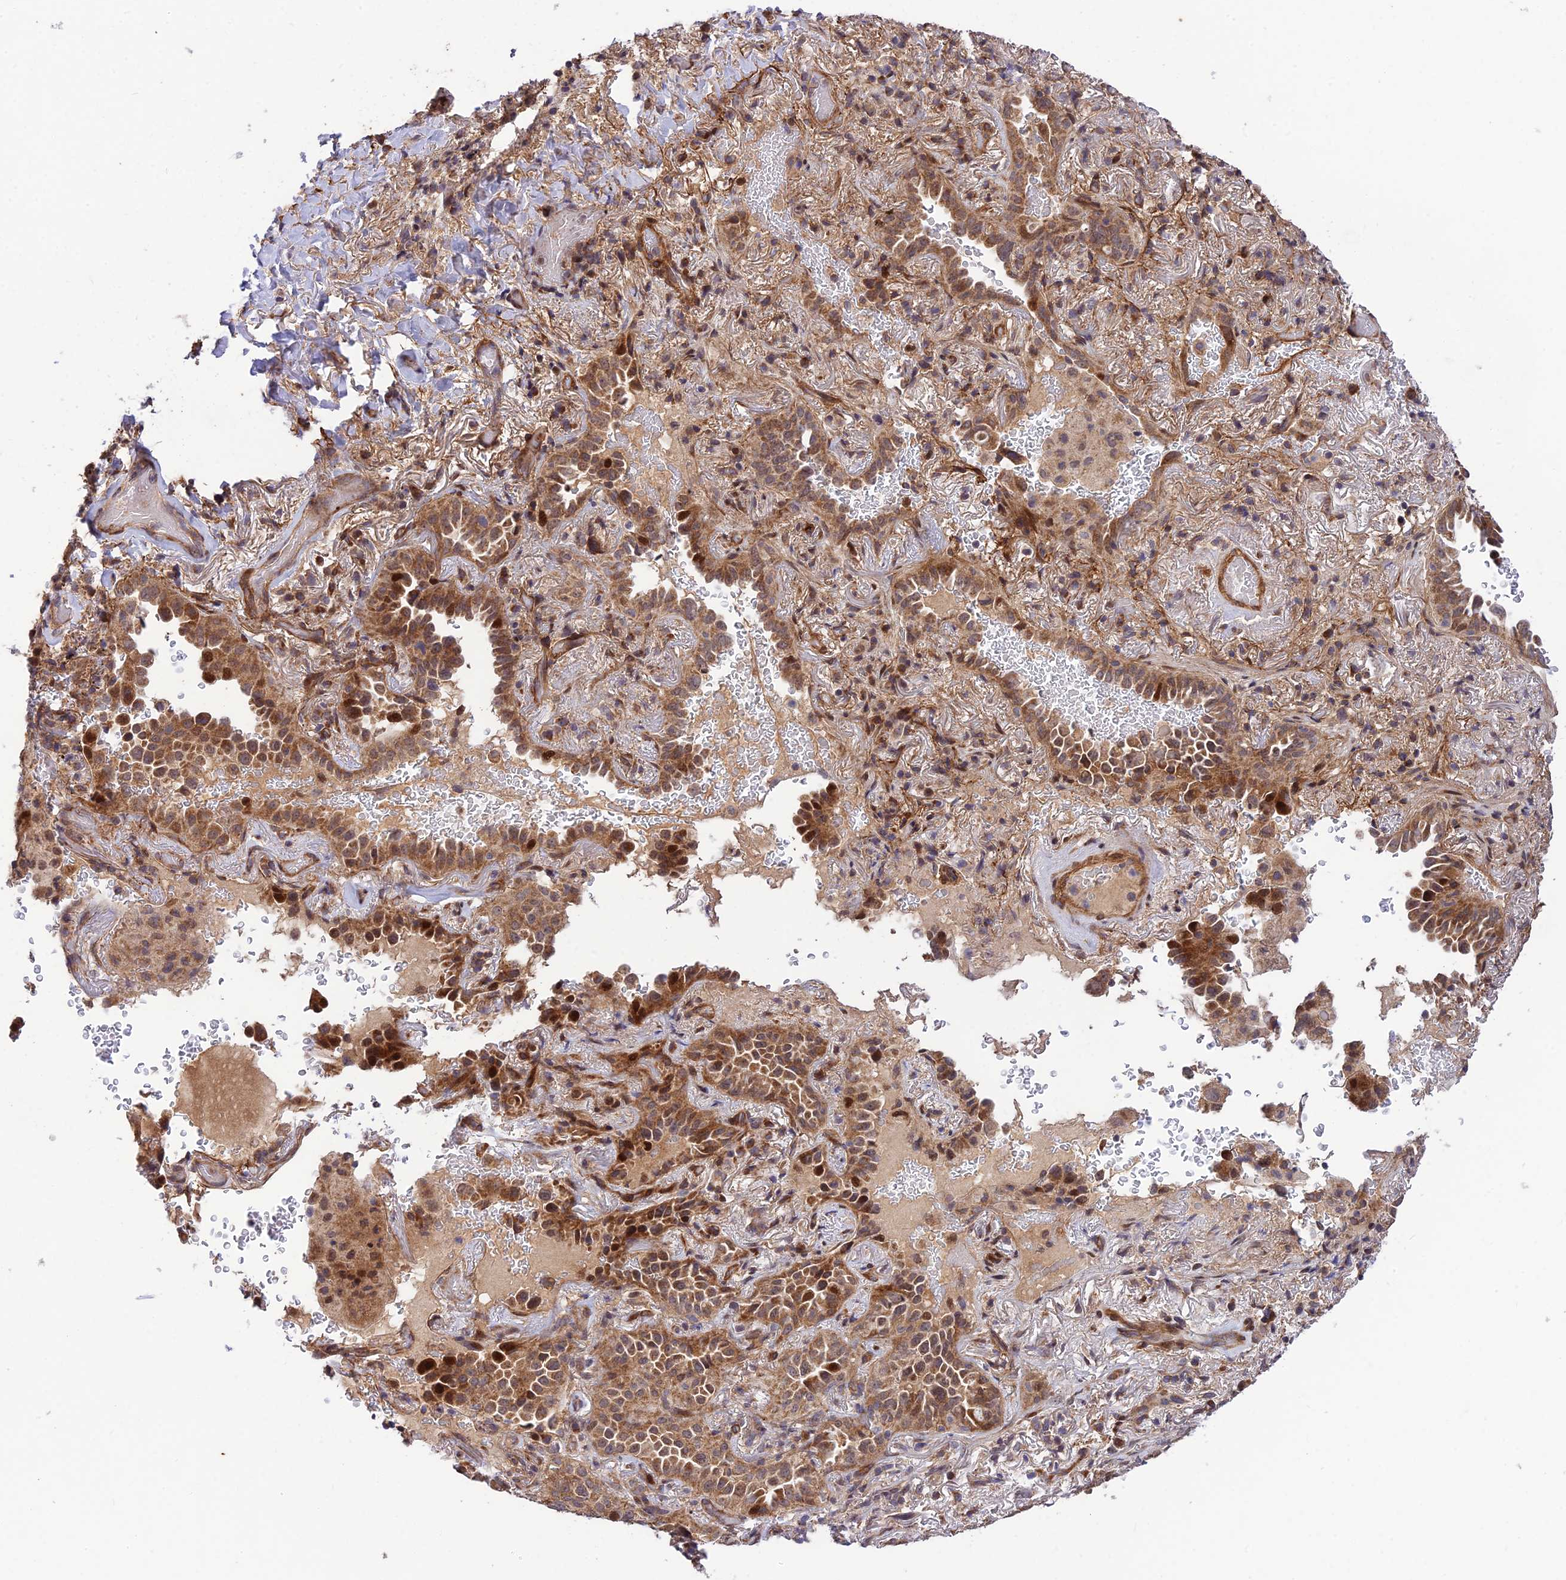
{"staining": {"intensity": "moderate", "quantity": ">75%", "location": "cytoplasmic/membranous"}, "tissue": "lung cancer", "cell_type": "Tumor cells", "image_type": "cancer", "snomed": [{"axis": "morphology", "description": "Adenocarcinoma, NOS"}, {"axis": "topography", "description": "Lung"}], "caption": "Immunohistochemical staining of lung adenocarcinoma displays medium levels of moderate cytoplasmic/membranous protein staining in approximately >75% of tumor cells. (brown staining indicates protein expression, while blue staining denotes nuclei).", "gene": "PLEKHG2", "patient": {"sex": "female", "age": 69}}